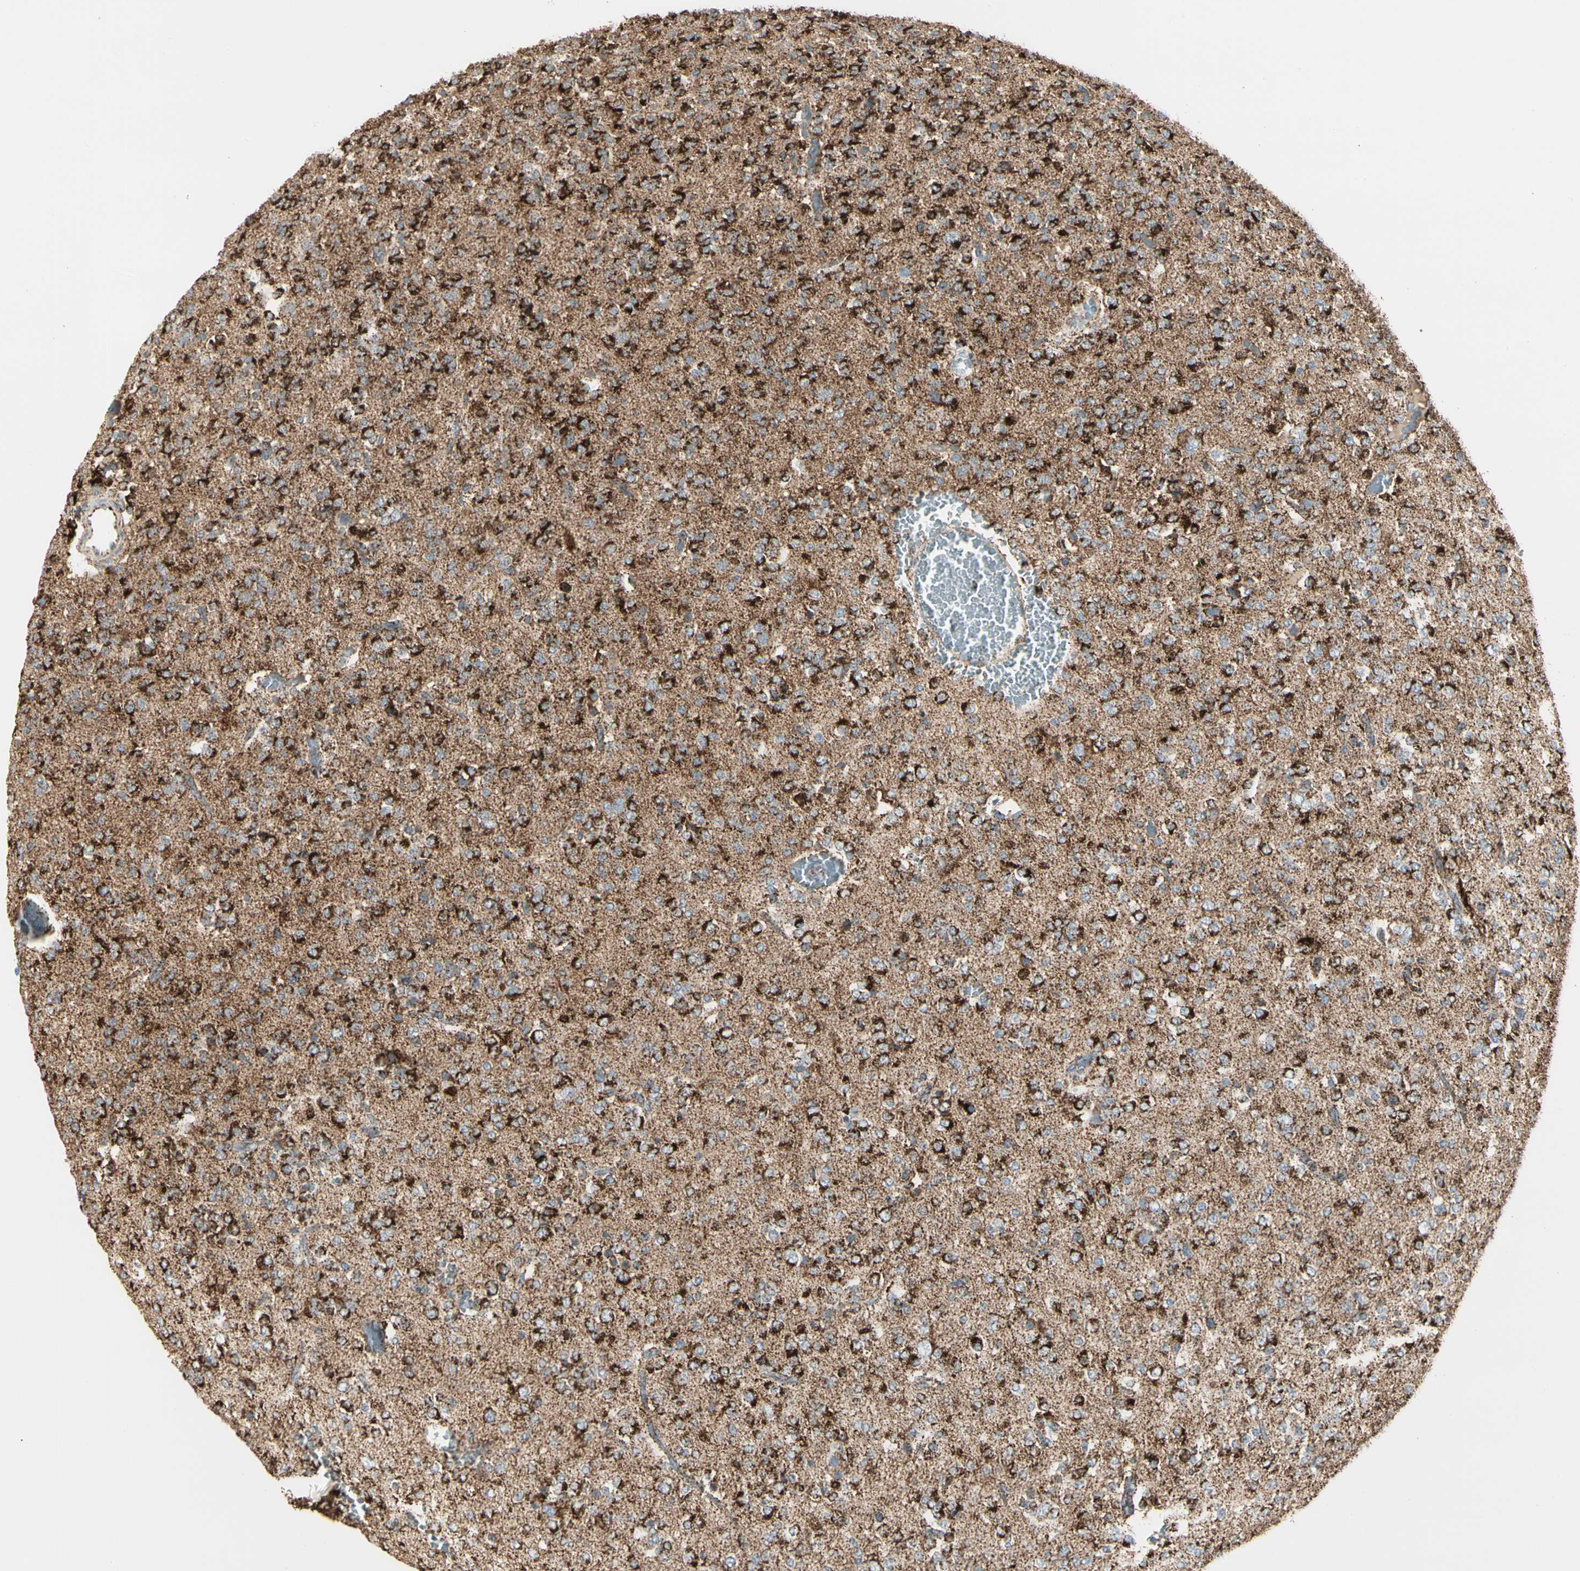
{"staining": {"intensity": "strong", "quantity": ">75%", "location": "cytoplasmic/membranous"}, "tissue": "glioma", "cell_type": "Tumor cells", "image_type": "cancer", "snomed": [{"axis": "morphology", "description": "Glioma, malignant, Low grade"}, {"axis": "topography", "description": "Brain"}], "caption": "A brown stain shows strong cytoplasmic/membranous expression of a protein in human malignant glioma (low-grade) tumor cells.", "gene": "ME2", "patient": {"sex": "male", "age": 38}}